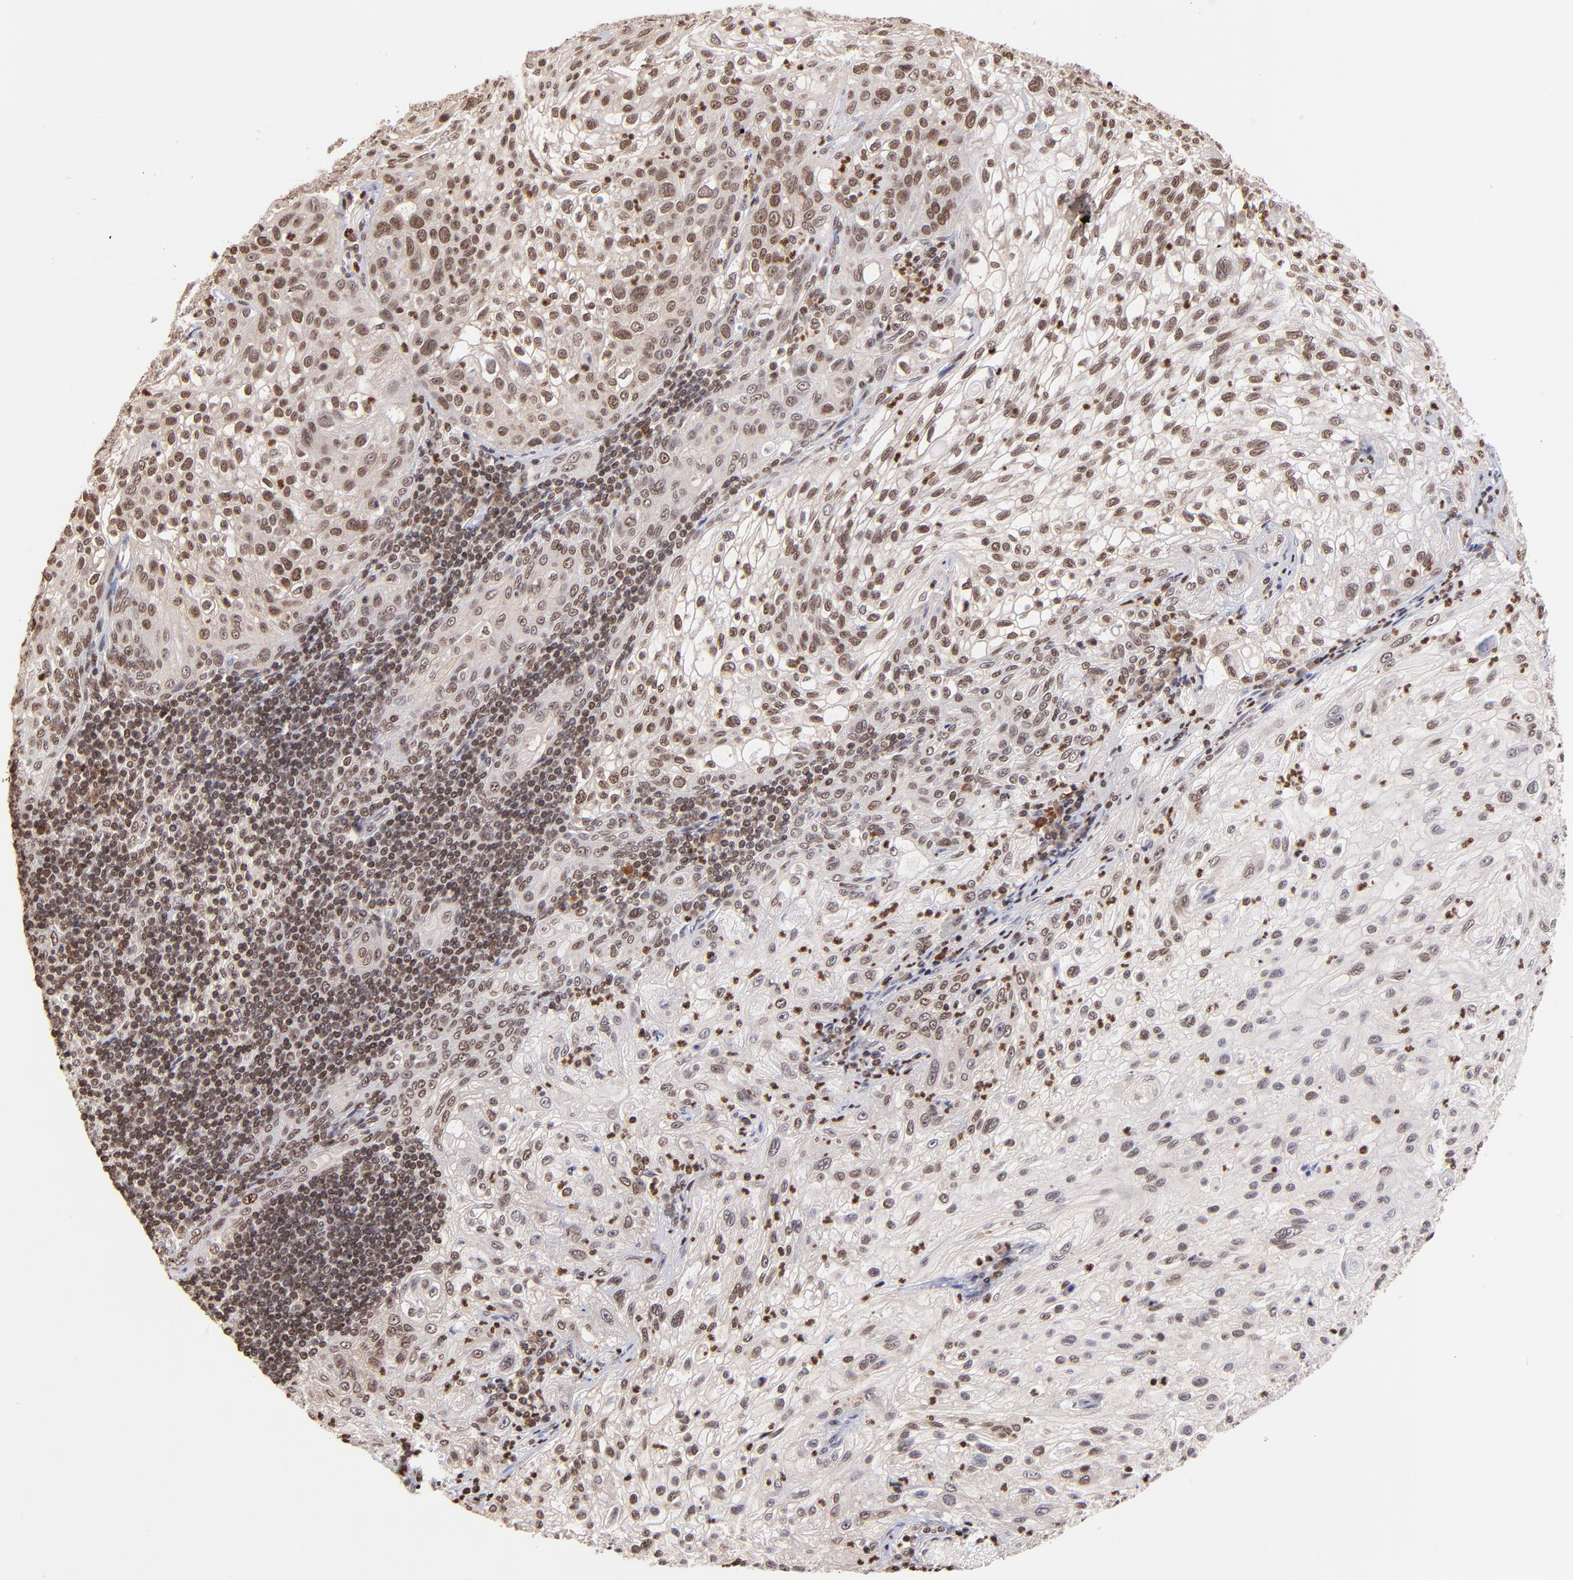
{"staining": {"intensity": "moderate", "quantity": ">75%", "location": "cytoplasmic/membranous,nuclear"}, "tissue": "lung cancer", "cell_type": "Tumor cells", "image_type": "cancer", "snomed": [{"axis": "morphology", "description": "Inflammation, NOS"}, {"axis": "morphology", "description": "Squamous cell carcinoma, NOS"}, {"axis": "topography", "description": "Lymph node"}, {"axis": "topography", "description": "Soft tissue"}, {"axis": "topography", "description": "Lung"}], "caption": "Immunohistochemistry staining of lung squamous cell carcinoma, which shows medium levels of moderate cytoplasmic/membranous and nuclear staining in about >75% of tumor cells indicating moderate cytoplasmic/membranous and nuclear protein expression. The staining was performed using DAB (brown) for protein detection and nuclei were counterstained in hematoxylin (blue).", "gene": "WDR25", "patient": {"sex": "male", "age": 66}}